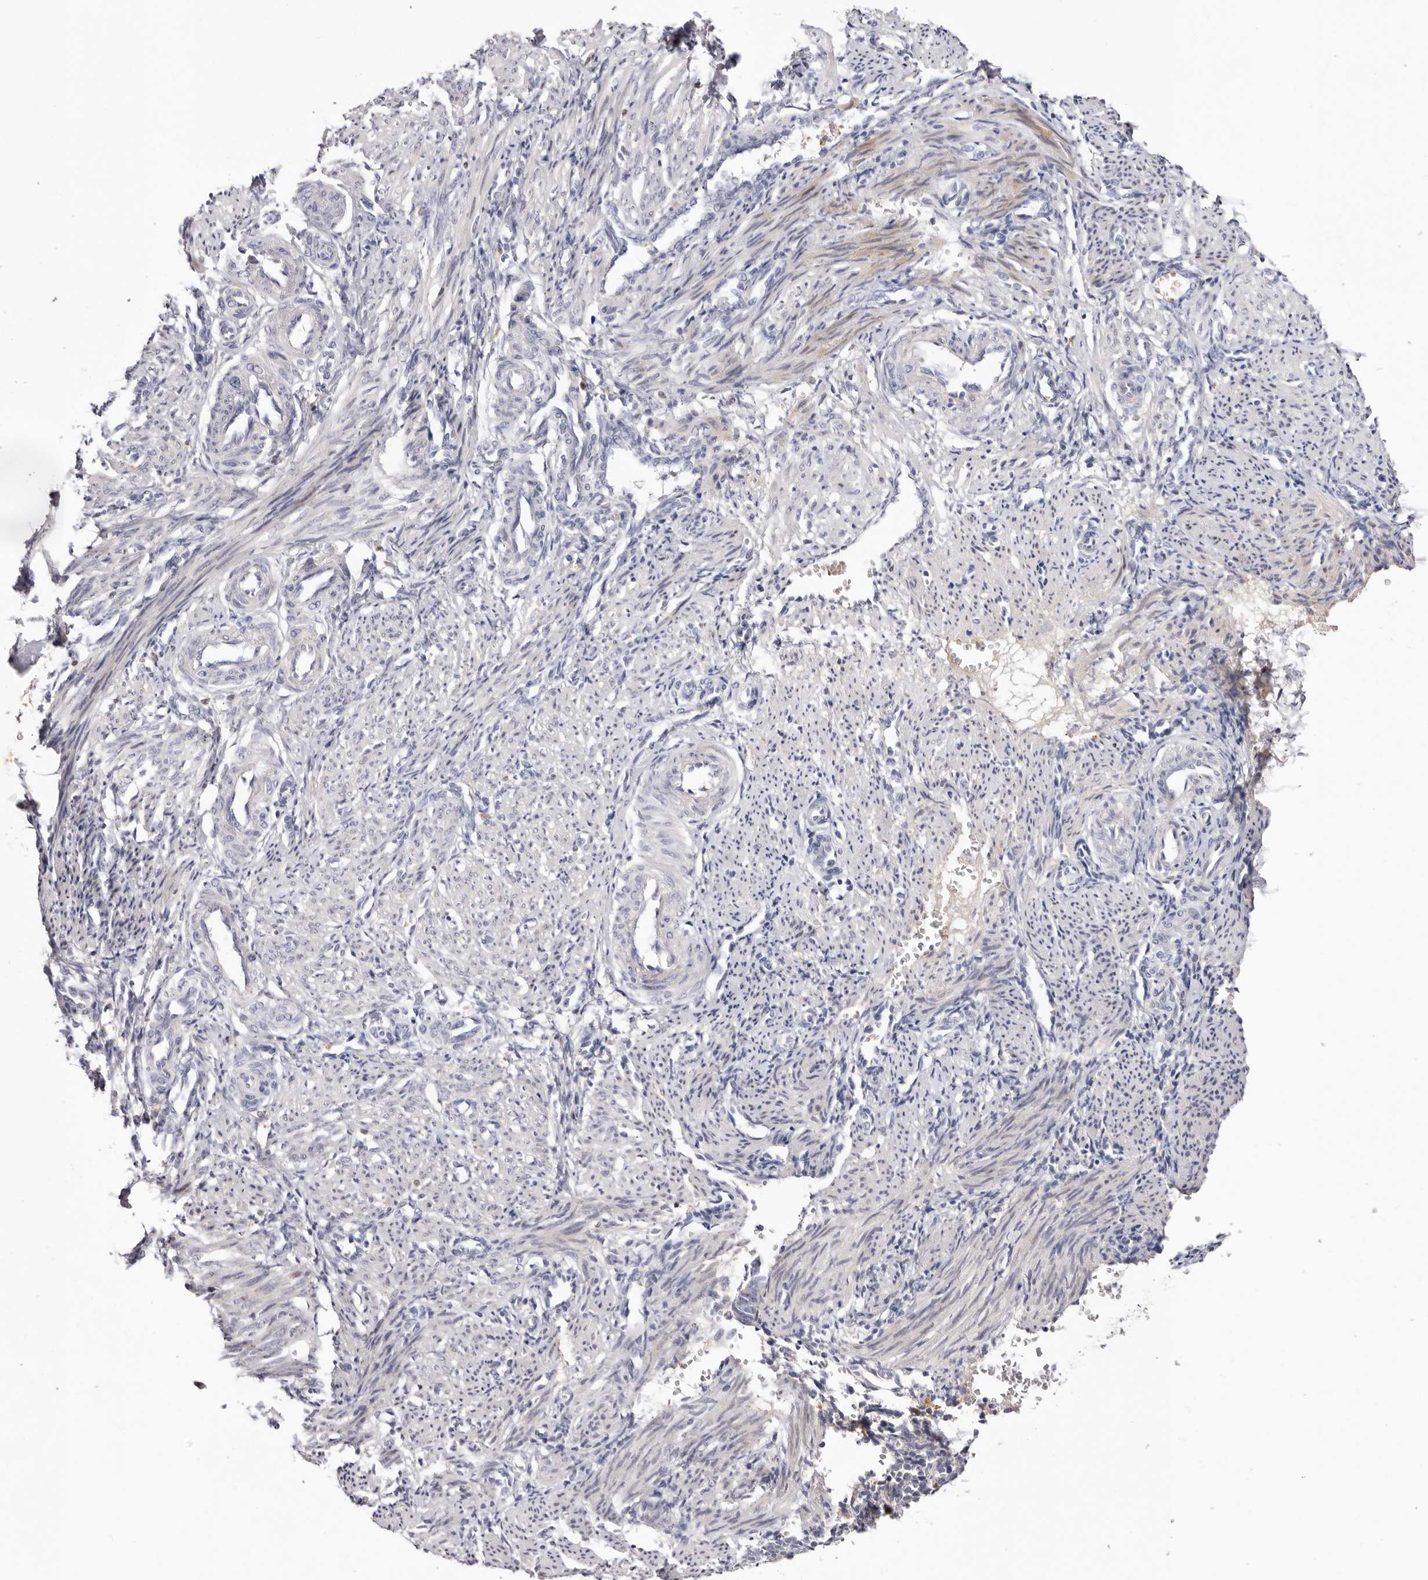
{"staining": {"intensity": "negative", "quantity": "none", "location": "none"}, "tissue": "smooth muscle", "cell_type": "Smooth muscle cells", "image_type": "normal", "snomed": [{"axis": "morphology", "description": "Normal tissue, NOS"}, {"axis": "topography", "description": "Endometrium"}], "caption": "Smooth muscle cells are negative for protein expression in normal human smooth muscle. (Immunohistochemistry, brightfield microscopy, high magnification).", "gene": "LMLN", "patient": {"sex": "female", "age": 33}}